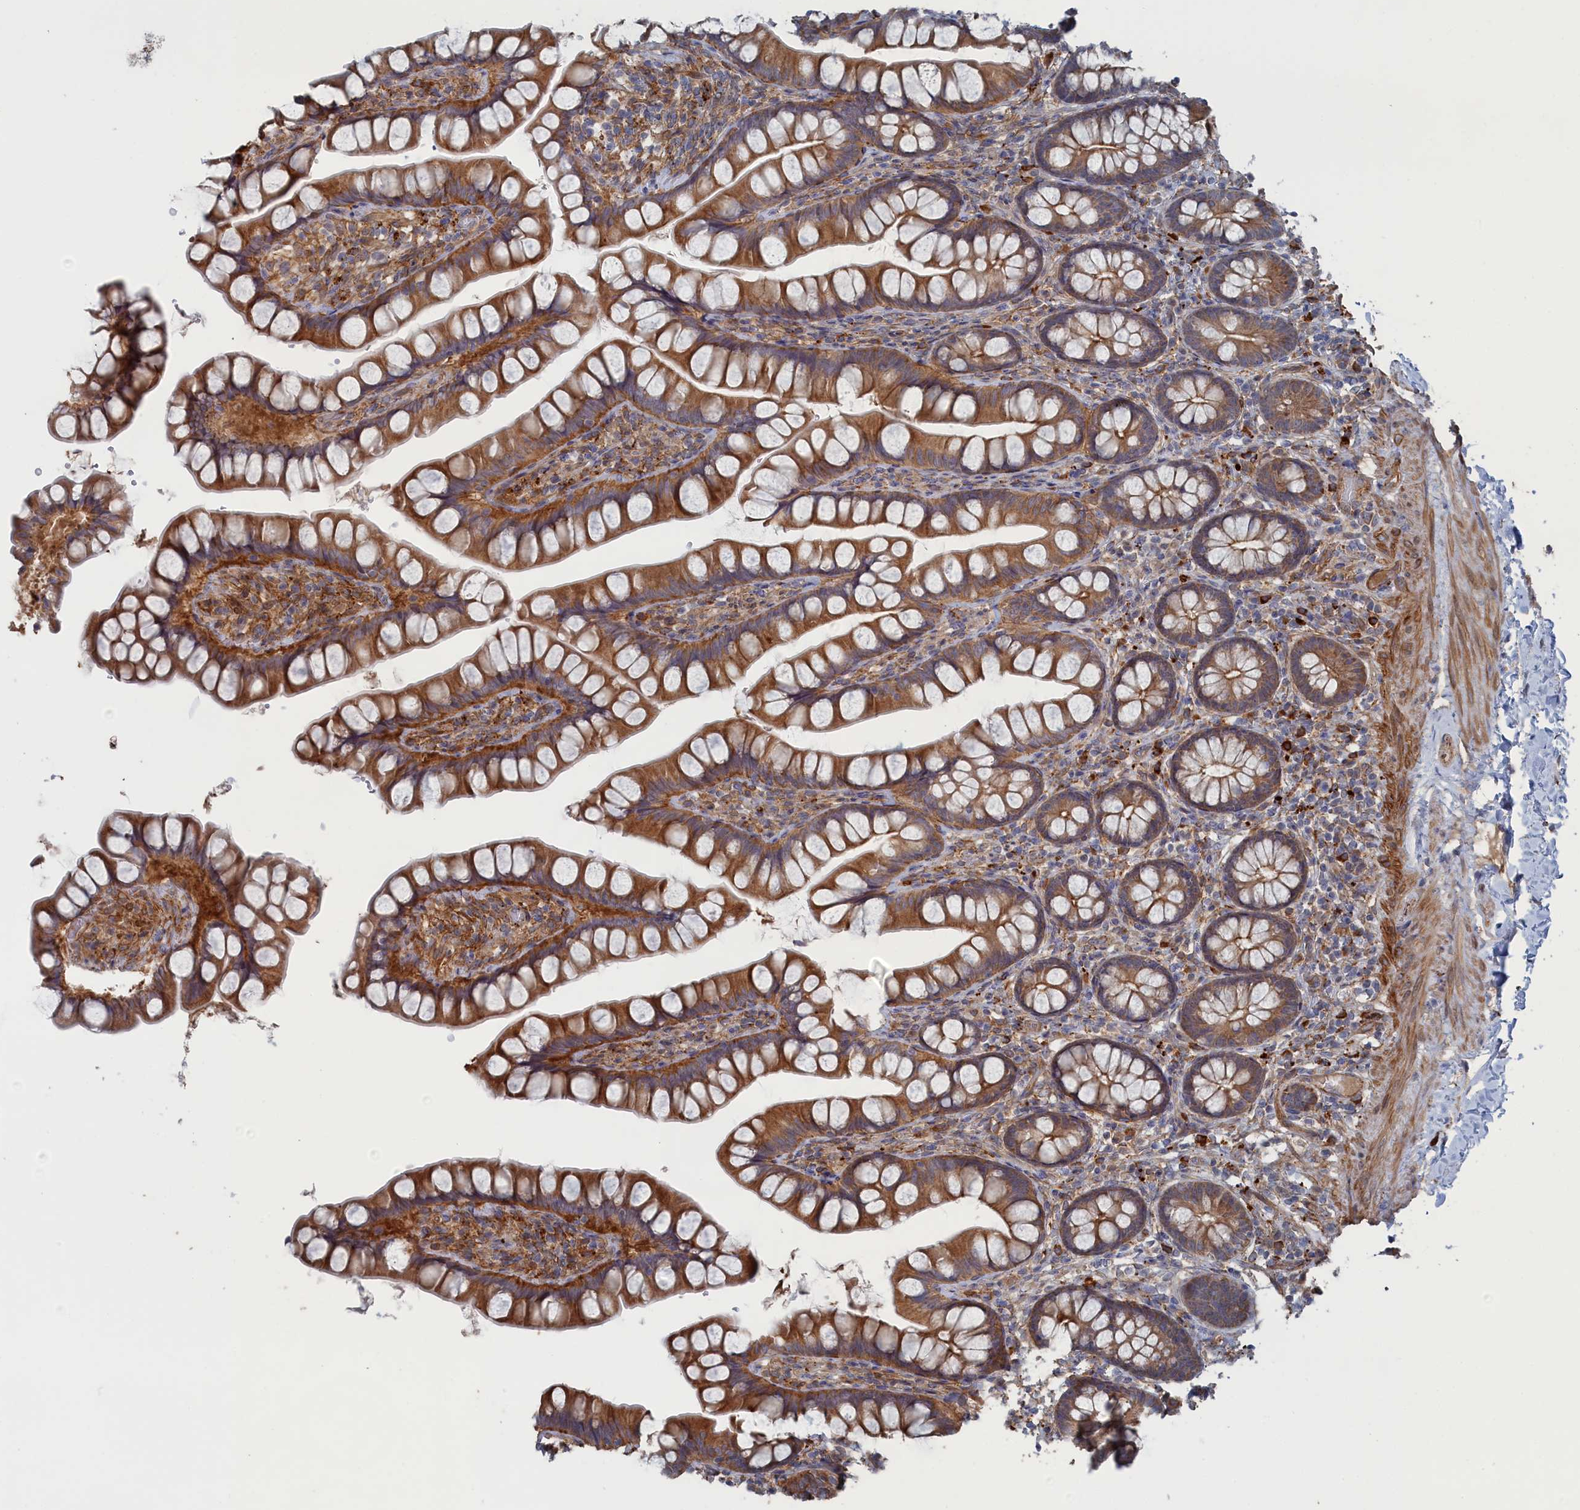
{"staining": {"intensity": "strong", "quantity": ">75%", "location": "cytoplasmic/membranous"}, "tissue": "small intestine", "cell_type": "Glandular cells", "image_type": "normal", "snomed": [{"axis": "morphology", "description": "Normal tissue, NOS"}, {"axis": "topography", "description": "Small intestine"}], "caption": "About >75% of glandular cells in benign human small intestine show strong cytoplasmic/membranous protein staining as visualized by brown immunohistochemical staining.", "gene": "FILIP1L", "patient": {"sex": "male", "age": 70}}